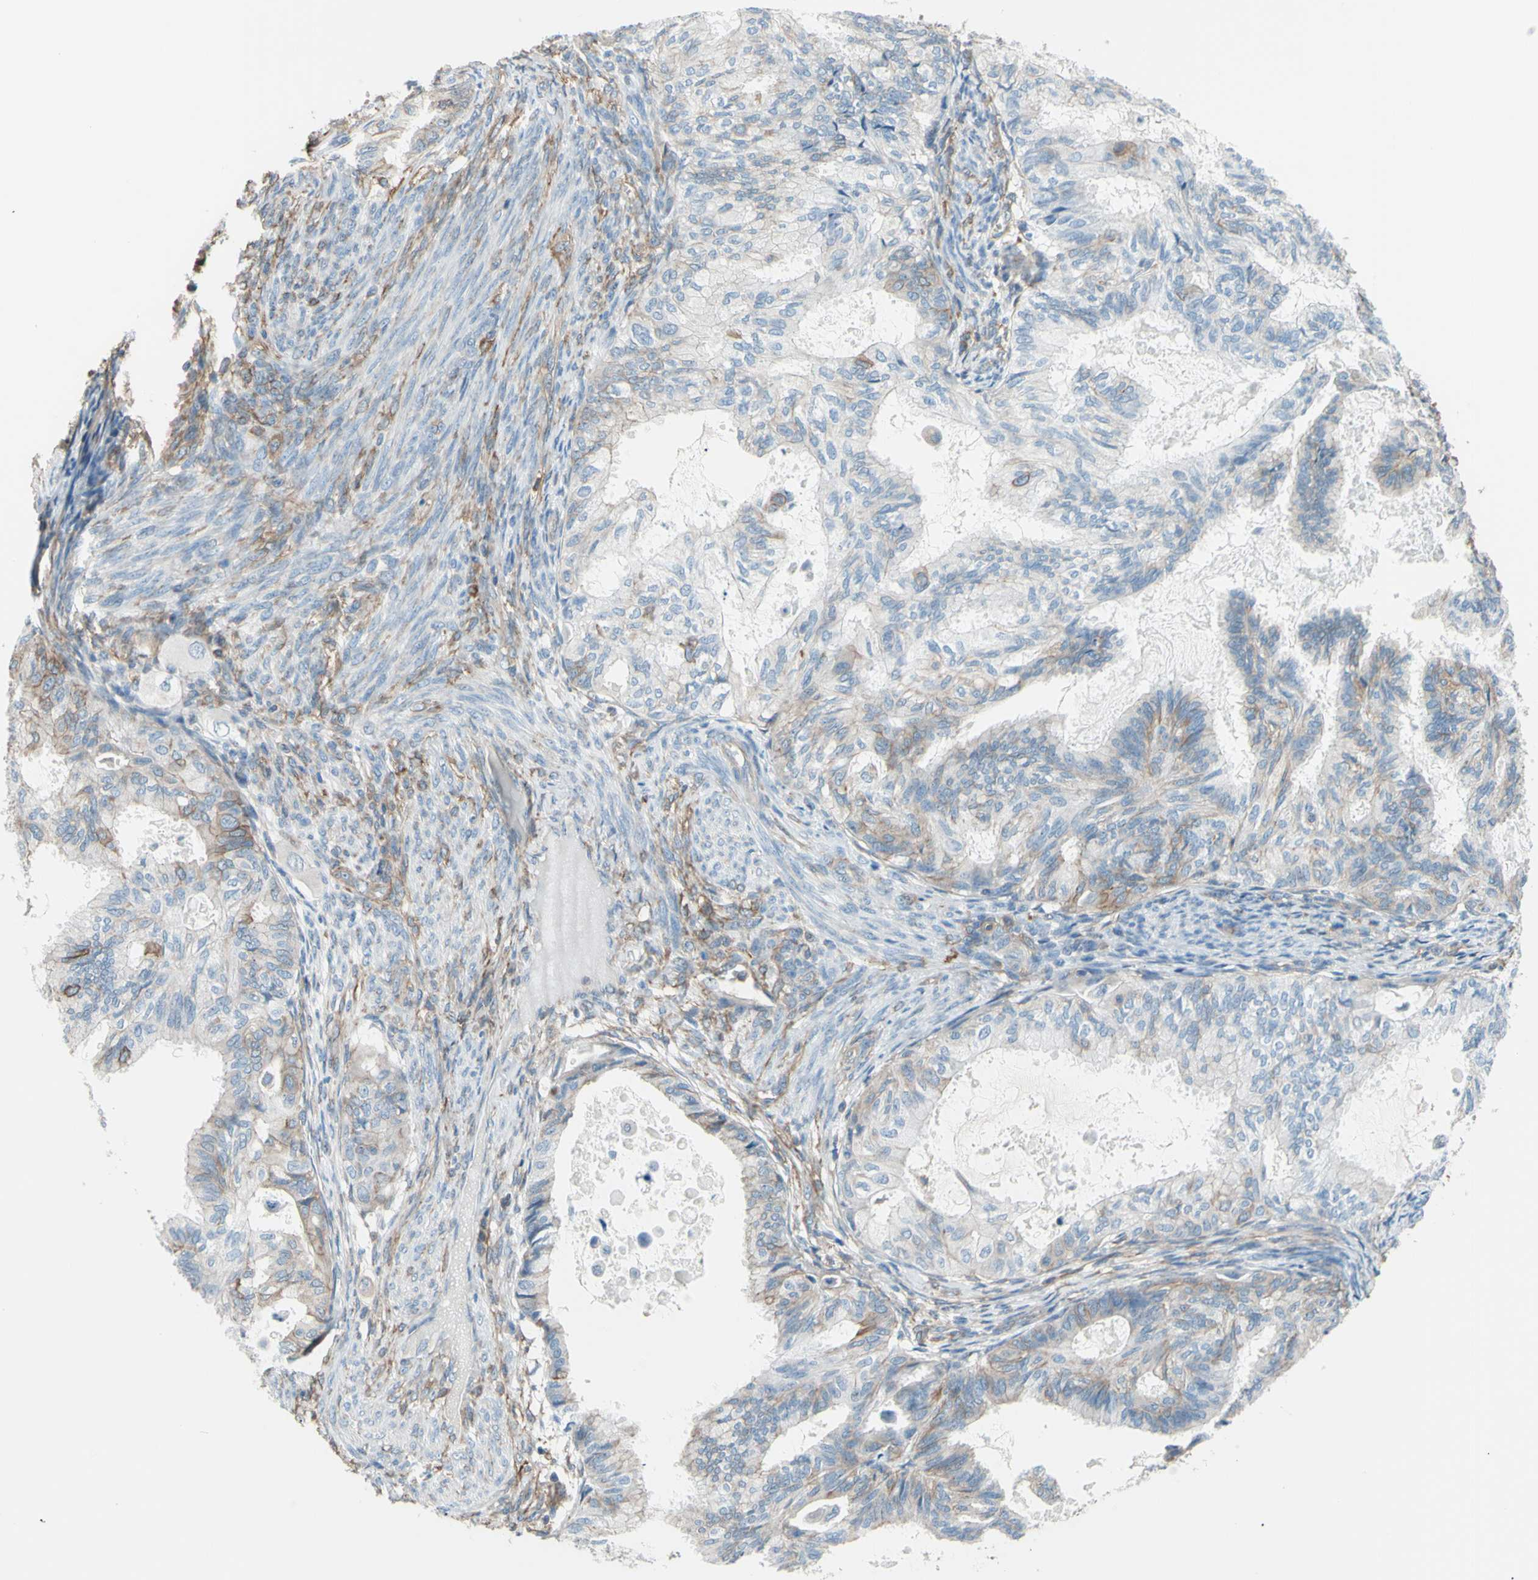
{"staining": {"intensity": "weak", "quantity": "<25%", "location": "cytoplasmic/membranous"}, "tissue": "cervical cancer", "cell_type": "Tumor cells", "image_type": "cancer", "snomed": [{"axis": "morphology", "description": "Normal tissue, NOS"}, {"axis": "morphology", "description": "Adenocarcinoma, NOS"}, {"axis": "topography", "description": "Cervix"}, {"axis": "topography", "description": "Endometrium"}], "caption": "Protein analysis of cervical cancer displays no significant expression in tumor cells. (DAB (3,3'-diaminobenzidine) immunohistochemistry with hematoxylin counter stain).", "gene": "ADD1", "patient": {"sex": "female", "age": 86}}